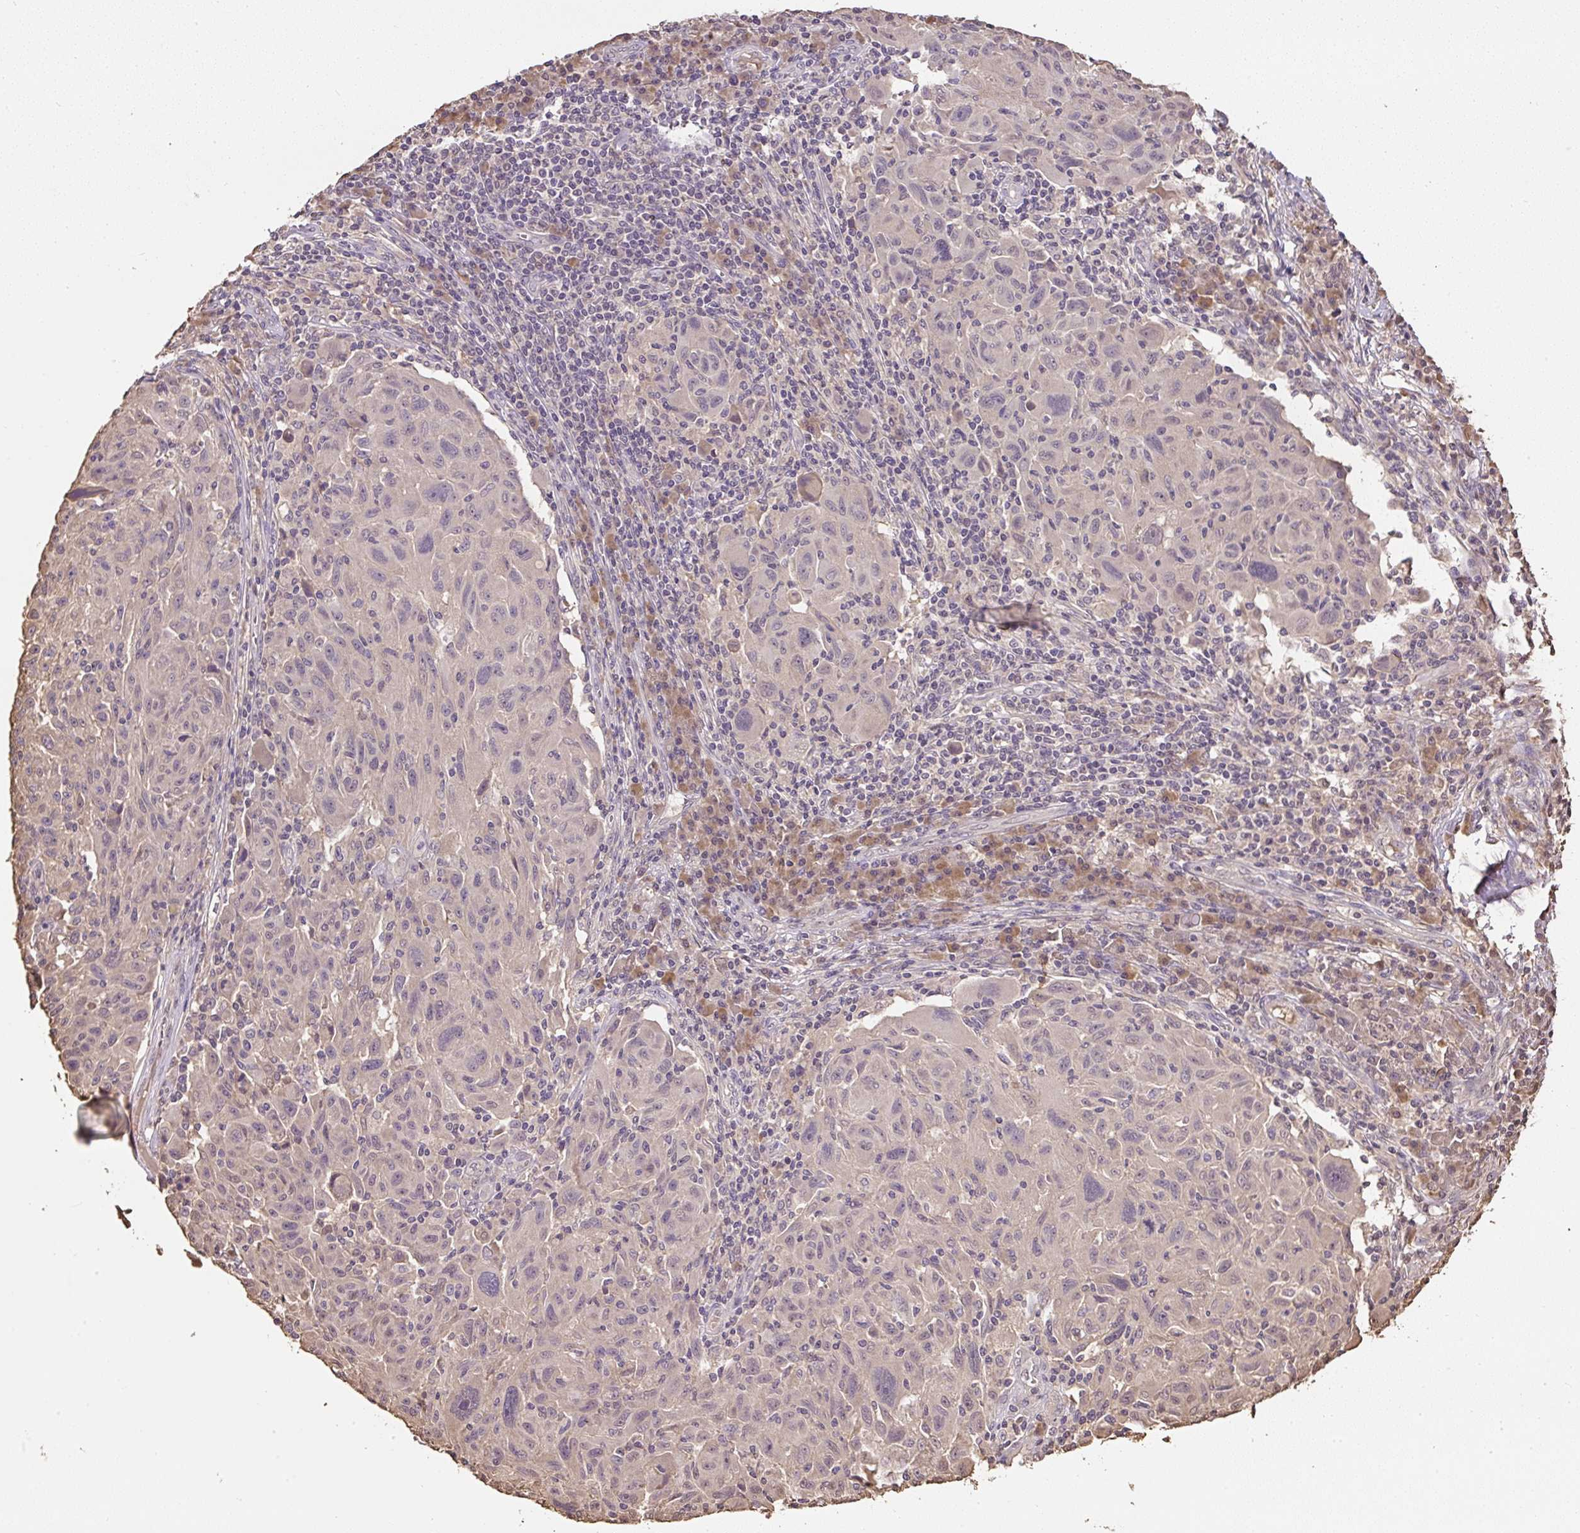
{"staining": {"intensity": "negative", "quantity": "none", "location": "none"}, "tissue": "melanoma", "cell_type": "Tumor cells", "image_type": "cancer", "snomed": [{"axis": "morphology", "description": "Malignant melanoma, NOS"}, {"axis": "topography", "description": "Skin"}], "caption": "Malignant melanoma stained for a protein using immunohistochemistry reveals no staining tumor cells.", "gene": "TMEM170B", "patient": {"sex": "male", "age": 53}}